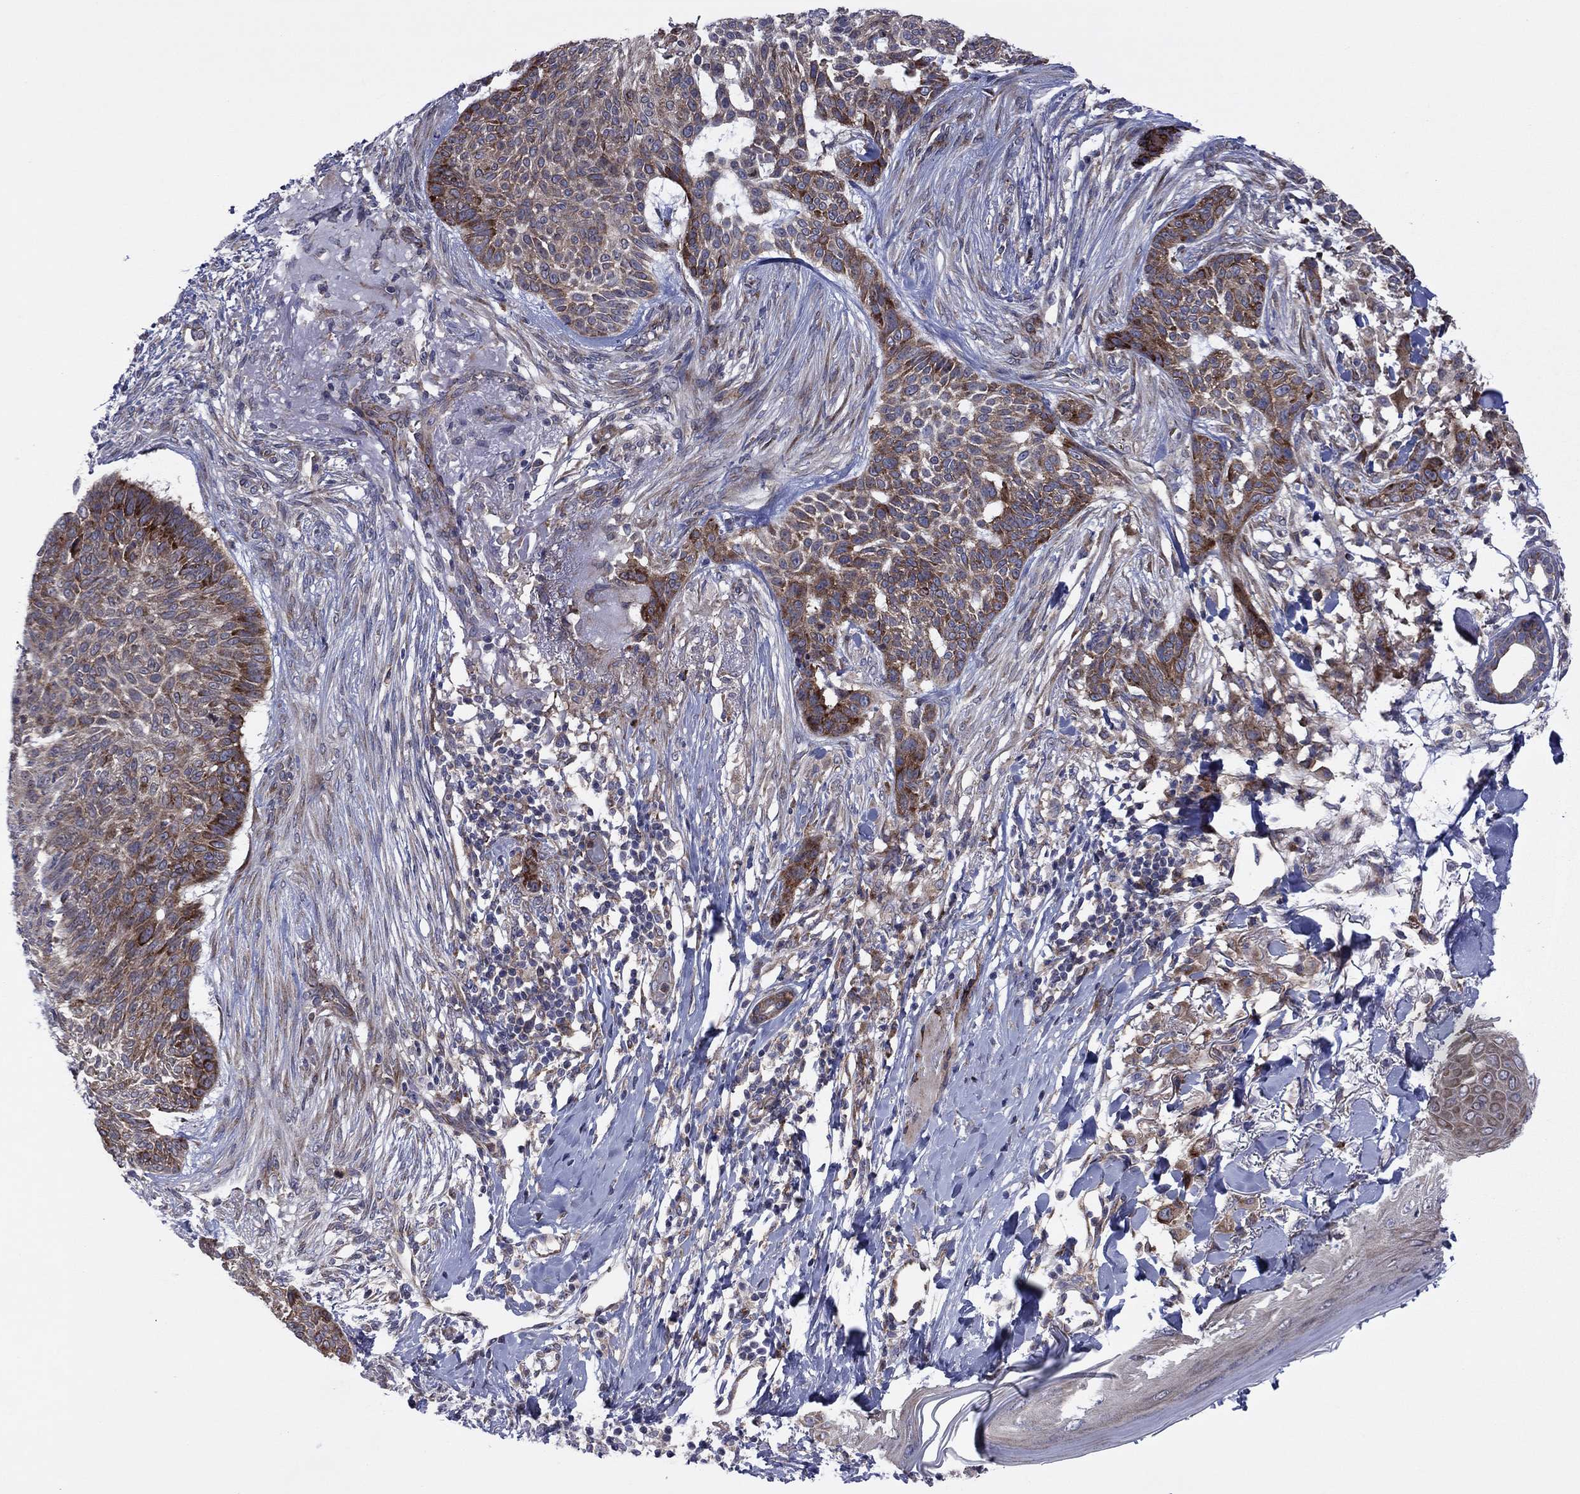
{"staining": {"intensity": "strong", "quantity": "25%-75%", "location": "cytoplasmic/membranous"}, "tissue": "skin cancer", "cell_type": "Tumor cells", "image_type": "cancer", "snomed": [{"axis": "morphology", "description": "Normal tissue, NOS"}, {"axis": "morphology", "description": "Basal cell carcinoma"}, {"axis": "topography", "description": "Skin"}], "caption": "Strong cytoplasmic/membranous expression for a protein is present in about 25%-75% of tumor cells of skin cancer (basal cell carcinoma) using immunohistochemistry.", "gene": "GPR155", "patient": {"sex": "male", "age": 84}}